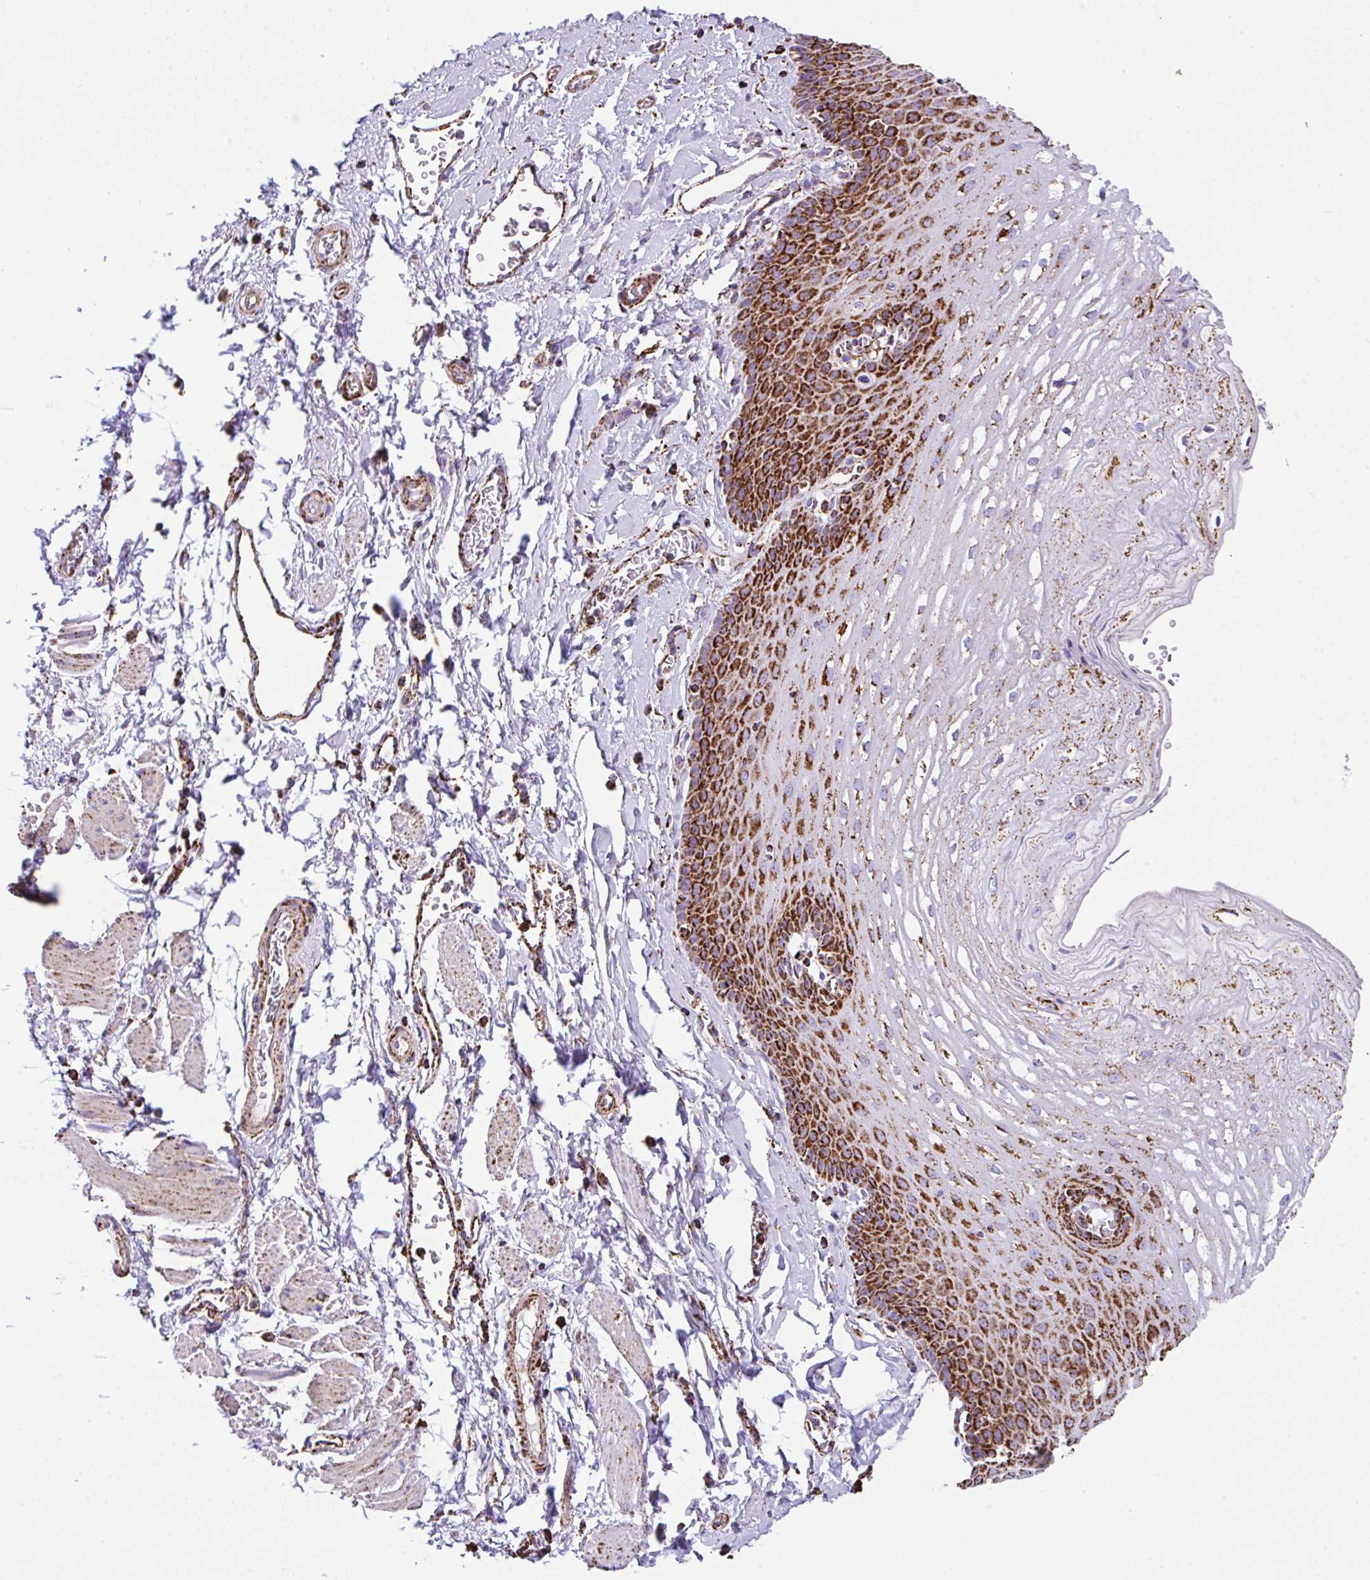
{"staining": {"intensity": "strong", "quantity": ">75%", "location": "cytoplasmic/membranous"}, "tissue": "esophagus", "cell_type": "Squamous epithelial cells", "image_type": "normal", "snomed": [{"axis": "morphology", "description": "Normal tissue, NOS"}, {"axis": "topography", "description": "Esophagus"}], "caption": "This is a micrograph of immunohistochemistry (IHC) staining of normal esophagus, which shows strong positivity in the cytoplasmic/membranous of squamous epithelial cells.", "gene": "ANKRD33B", "patient": {"sex": "male", "age": 70}}